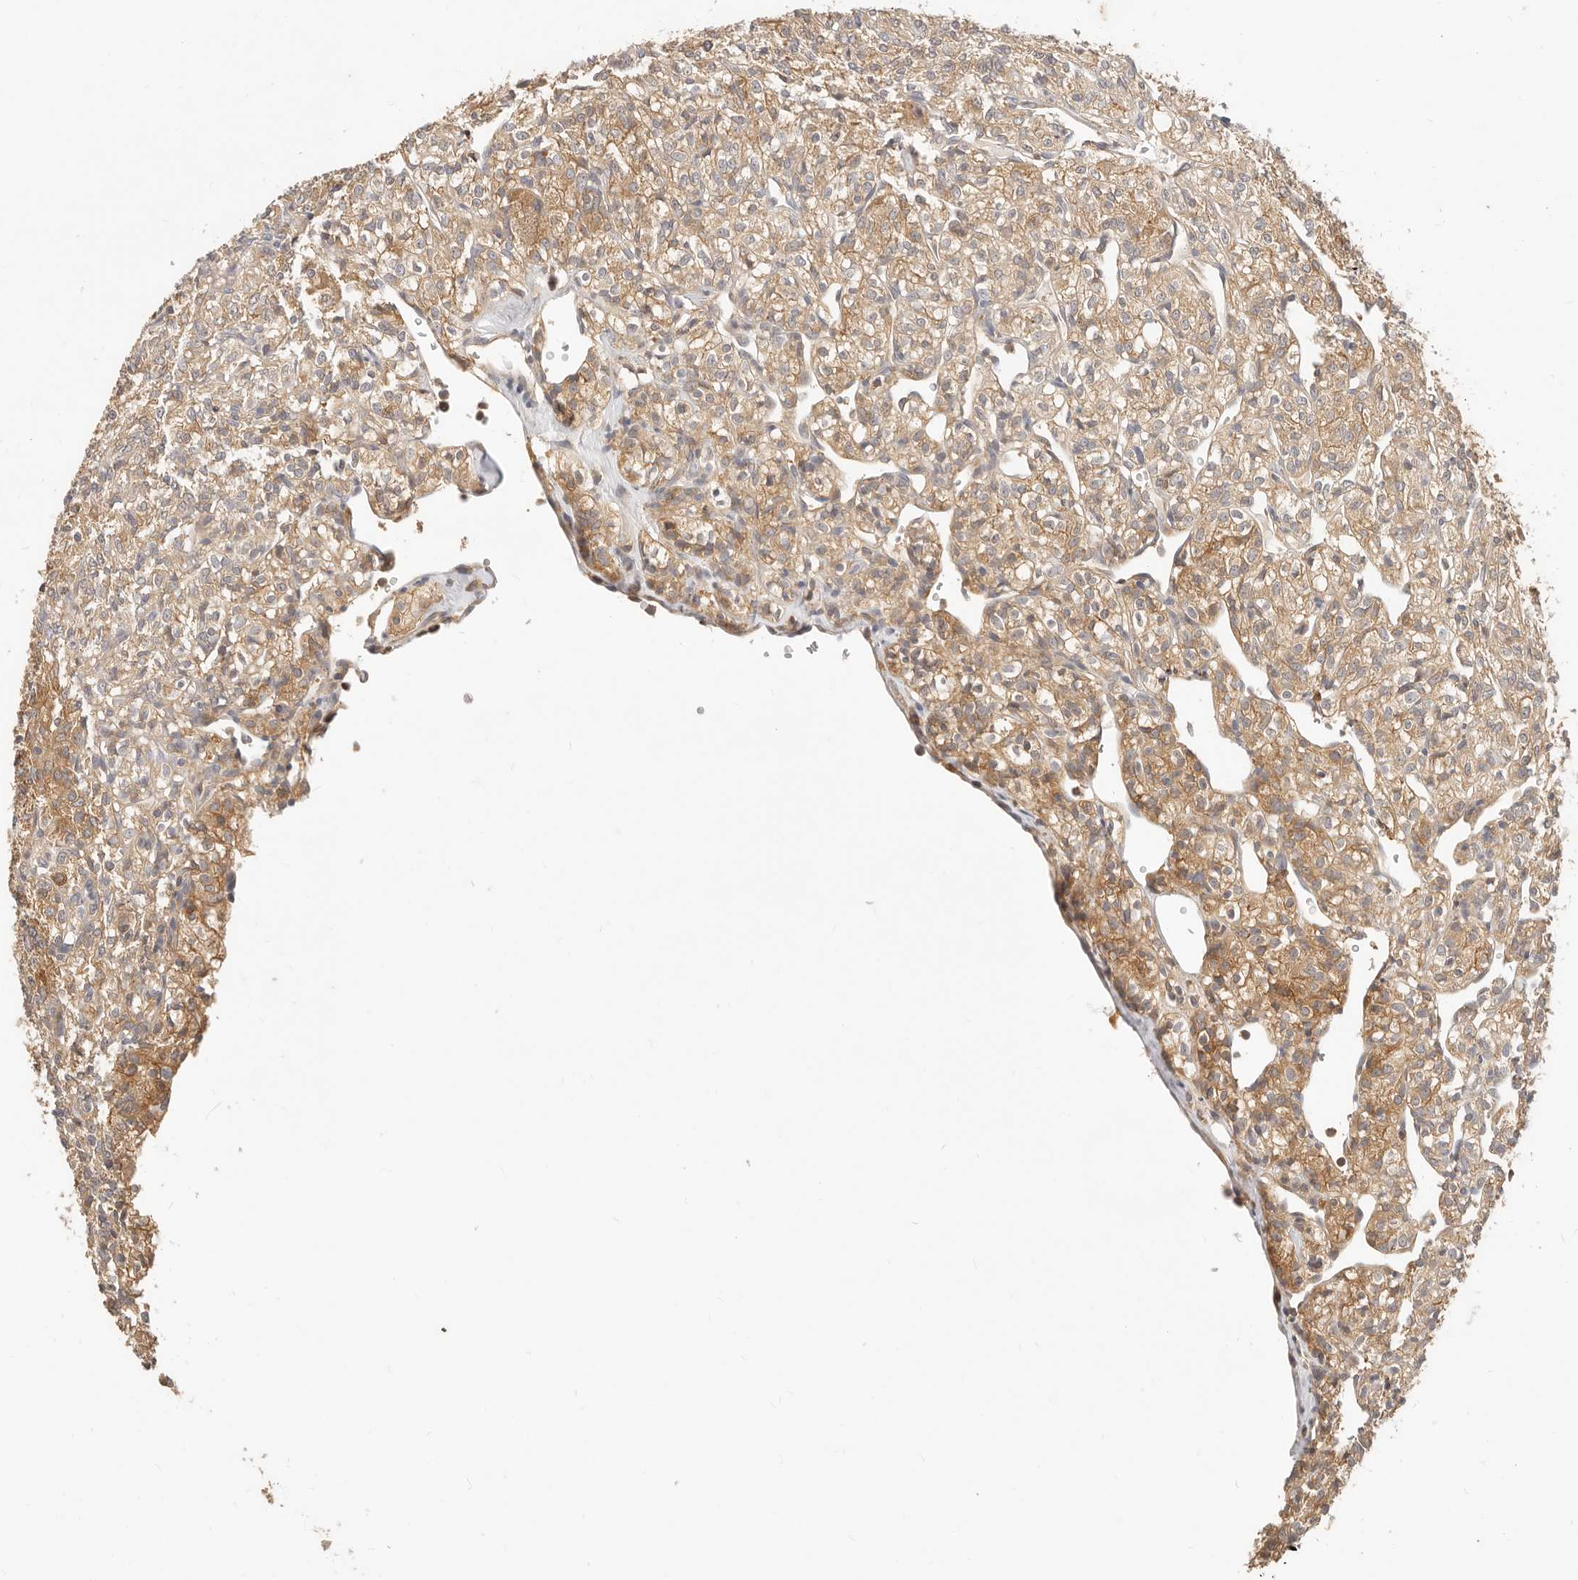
{"staining": {"intensity": "moderate", "quantity": ">75%", "location": "cytoplasmic/membranous"}, "tissue": "renal cancer", "cell_type": "Tumor cells", "image_type": "cancer", "snomed": [{"axis": "morphology", "description": "Adenocarcinoma, NOS"}, {"axis": "topography", "description": "Kidney"}], "caption": "Immunohistochemical staining of human renal cancer shows medium levels of moderate cytoplasmic/membranous positivity in approximately >75% of tumor cells.", "gene": "DTNBP1", "patient": {"sex": "male", "age": 77}}